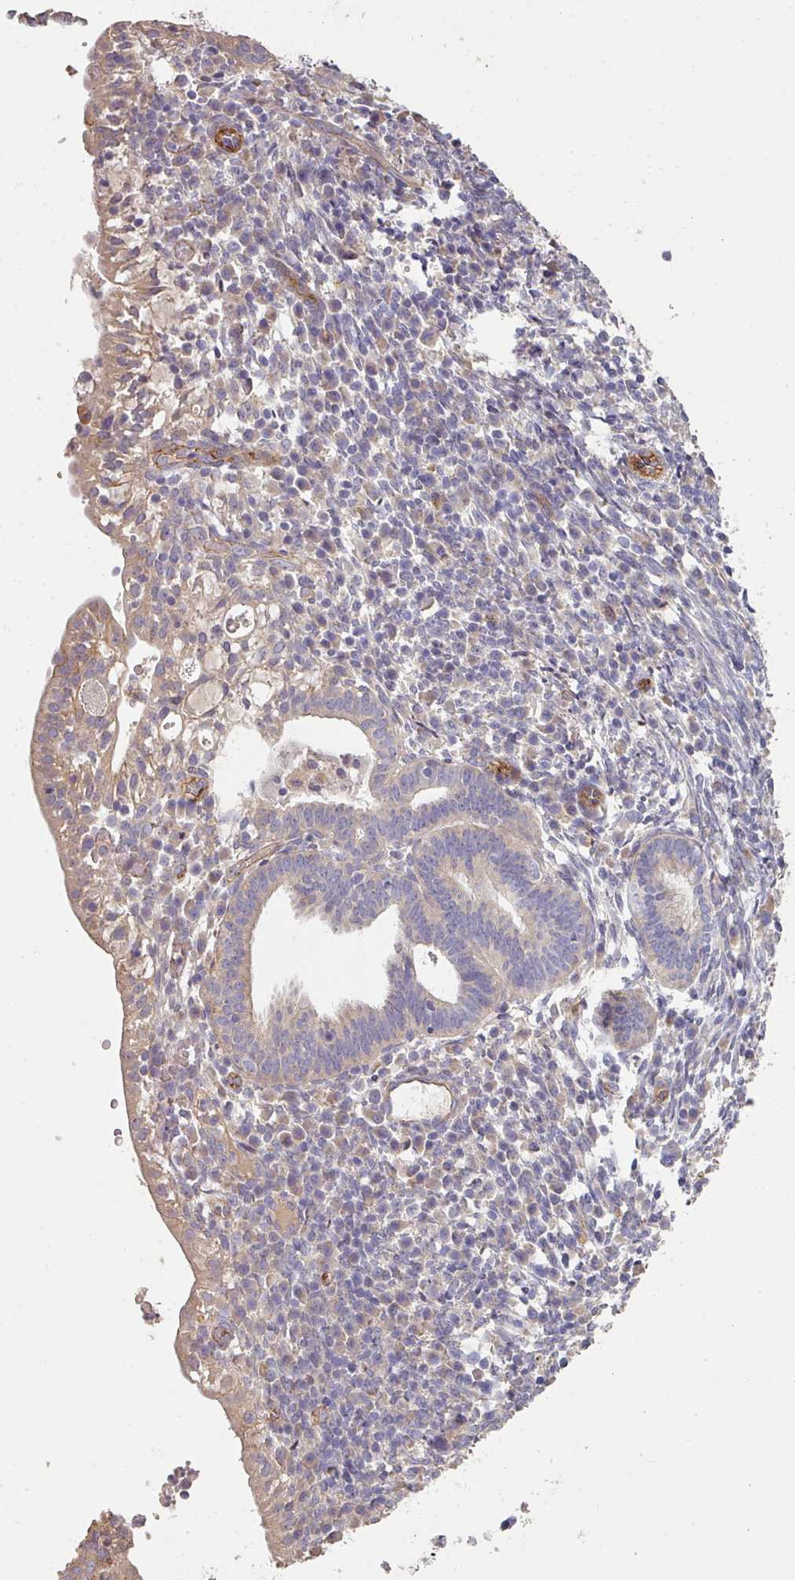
{"staining": {"intensity": "moderate", "quantity": "<25%", "location": "cytoplasmic/membranous"}, "tissue": "endometrial cancer", "cell_type": "Tumor cells", "image_type": "cancer", "snomed": [{"axis": "morphology", "description": "Adenocarcinoma, NOS"}, {"axis": "topography", "description": "Uterus"}], "caption": "Endometrial cancer (adenocarcinoma) tissue exhibits moderate cytoplasmic/membranous expression in approximately <25% of tumor cells", "gene": "PCDH1", "patient": {"sex": "female", "age": 77}}